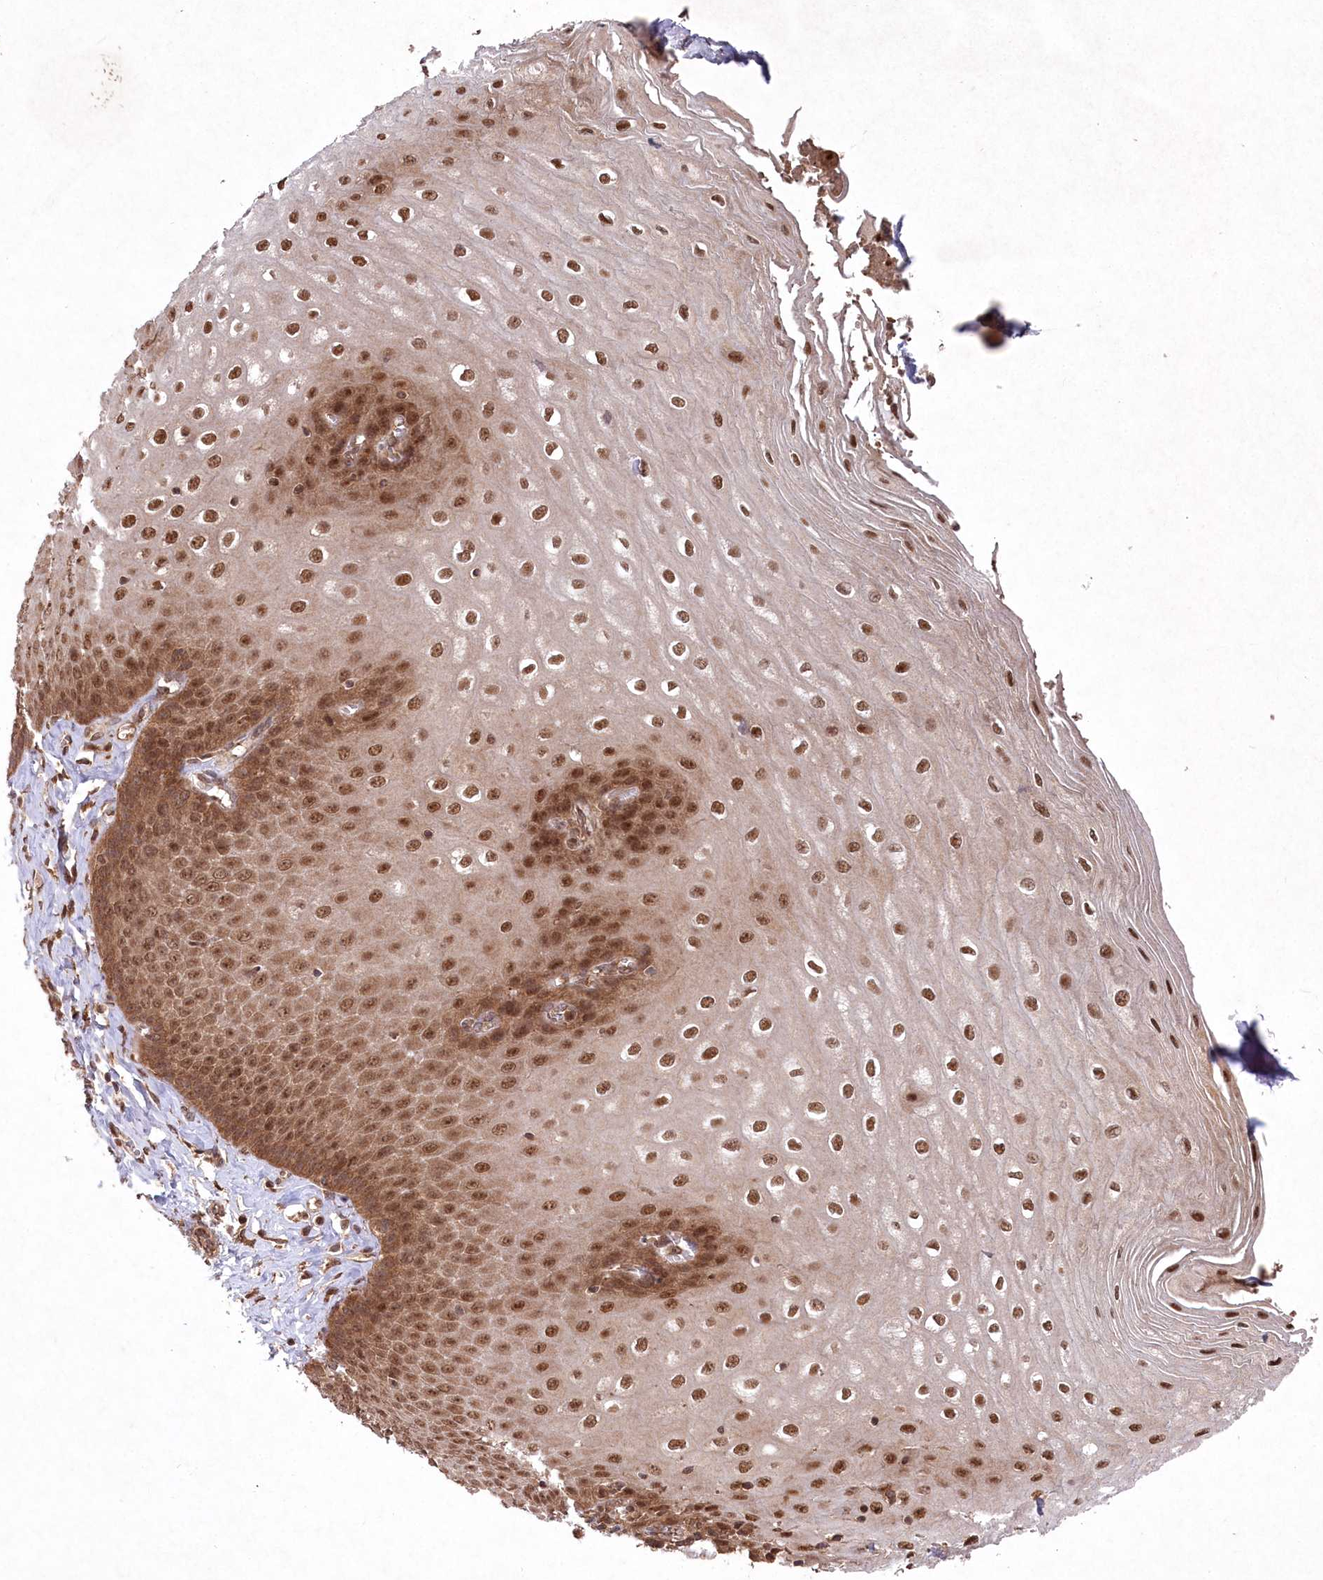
{"staining": {"intensity": "moderate", "quantity": ">75%", "location": "cytoplasmic/membranous,nuclear"}, "tissue": "esophagus", "cell_type": "Squamous epithelial cells", "image_type": "normal", "snomed": [{"axis": "morphology", "description": "Normal tissue, NOS"}, {"axis": "topography", "description": "Esophagus"}], "caption": "Protein expression analysis of normal esophagus reveals moderate cytoplasmic/membranous,nuclear positivity in approximately >75% of squamous epithelial cells. The protein is shown in brown color, while the nuclei are stained blue.", "gene": "PSMA1", "patient": {"sex": "male", "age": 60}}